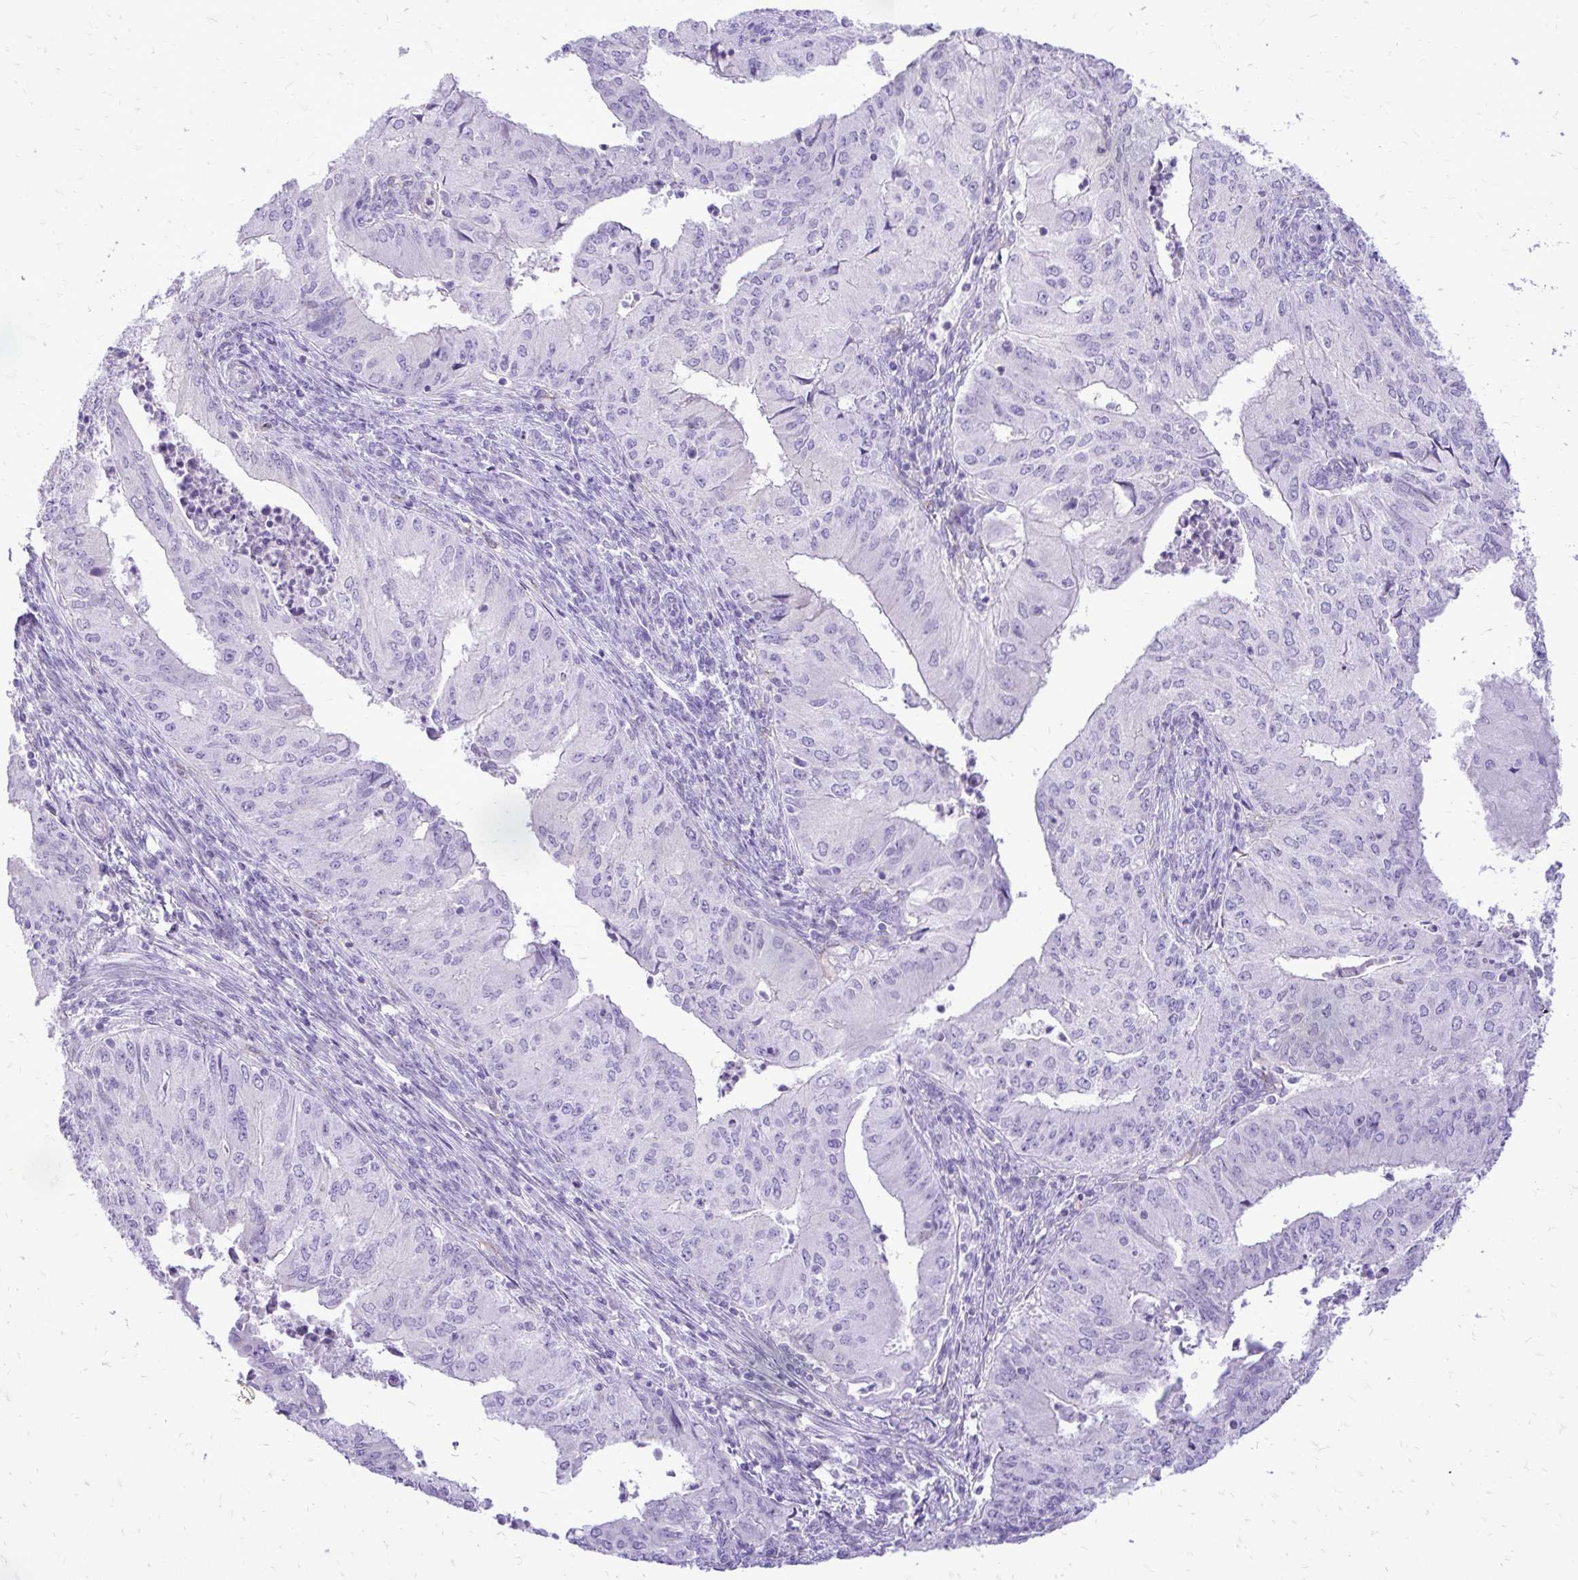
{"staining": {"intensity": "negative", "quantity": "none", "location": "none"}, "tissue": "endometrial cancer", "cell_type": "Tumor cells", "image_type": "cancer", "snomed": [{"axis": "morphology", "description": "Adenocarcinoma, NOS"}, {"axis": "topography", "description": "Endometrium"}], "caption": "The image reveals no staining of tumor cells in endometrial cancer (adenocarcinoma).", "gene": "PELI3", "patient": {"sex": "female", "age": 50}}